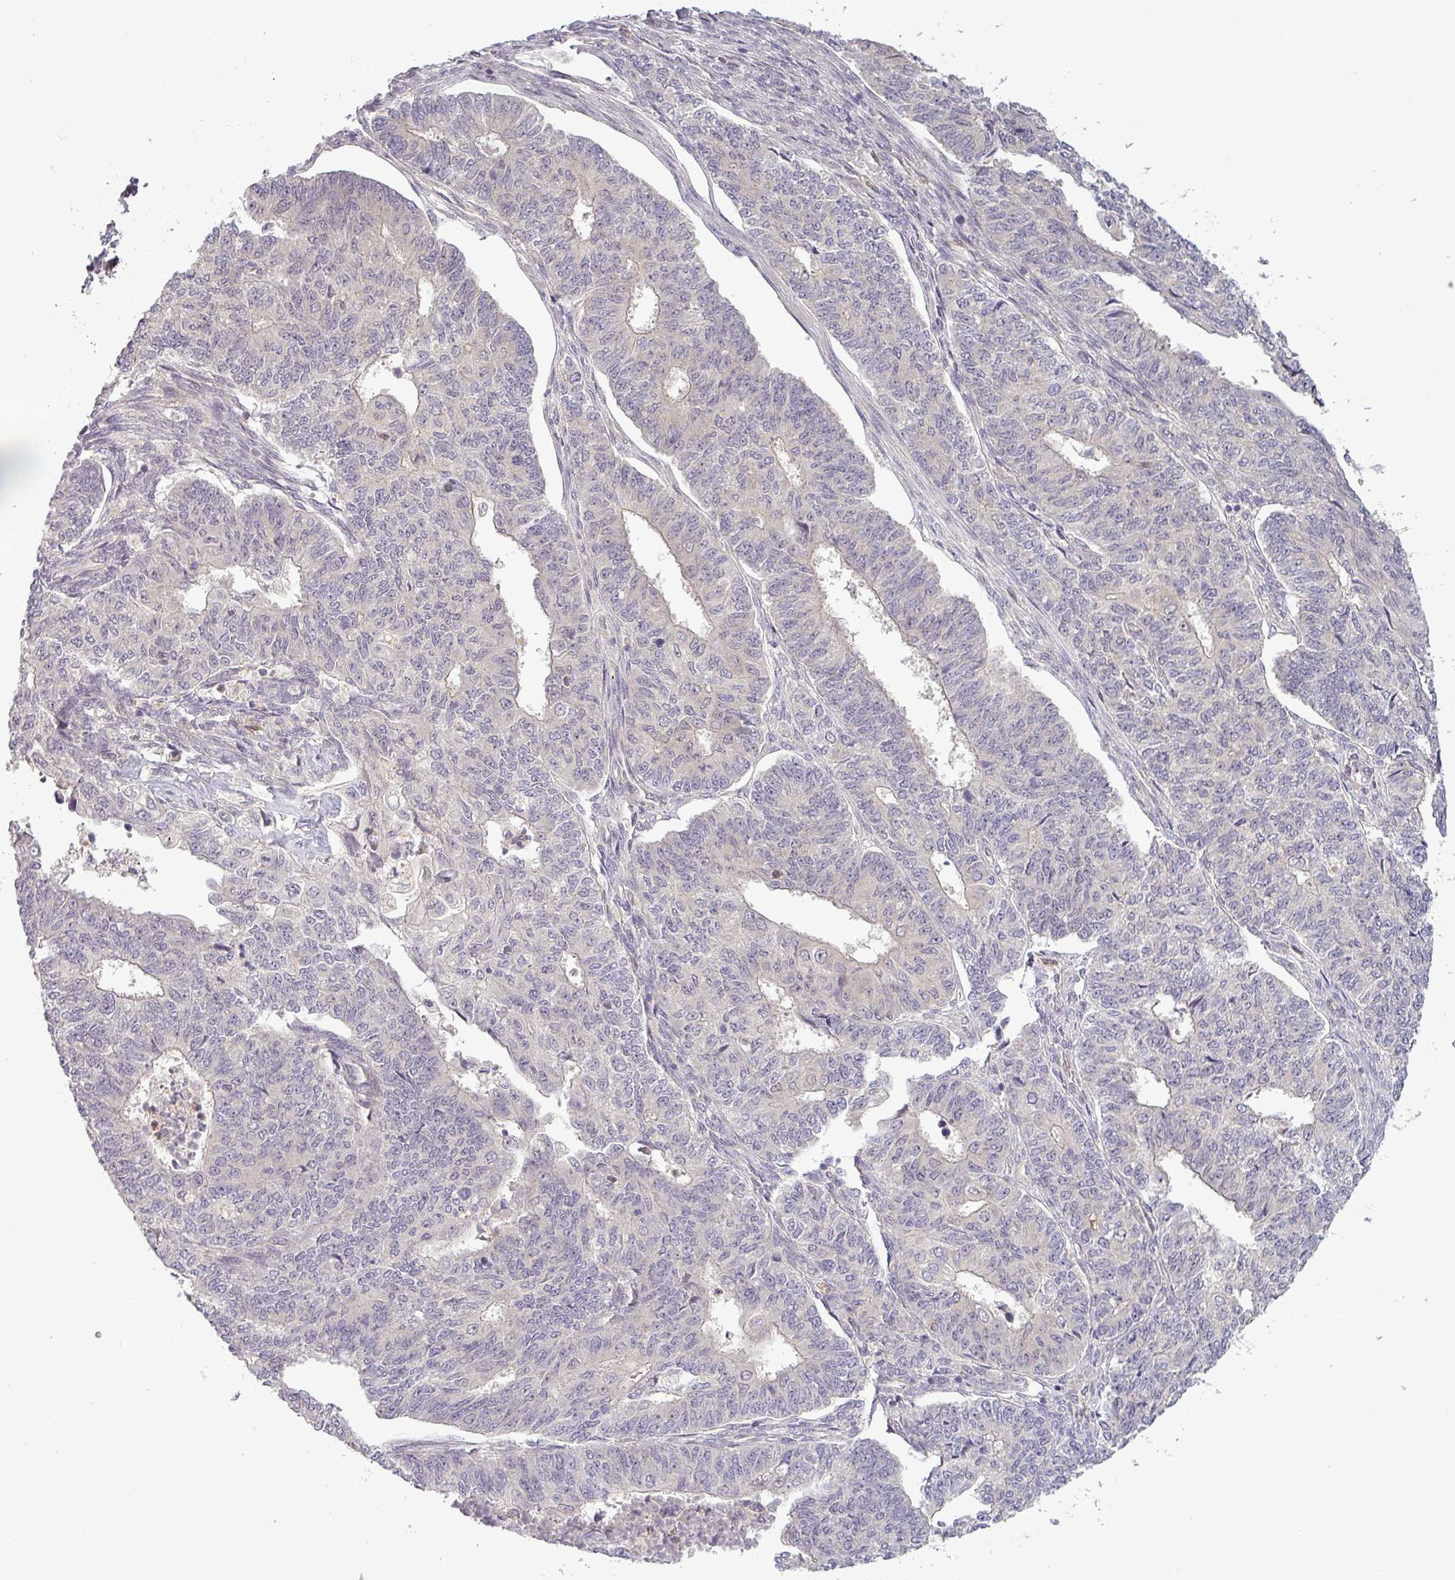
{"staining": {"intensity": "negative", "quantity": "none", "location": "none"}, "tissue": "endometrial cancer", "cell_type": "Tumor cells", "image_type": "cancer", "snomed": [{"axis": "morphology", "description": "Adenocarcinoma, NOS"}, {"axis": "topography", "description": "Endometrium"}], "caption": "This is an immunohistochemistry photomicrograph of human endometrial cancer. There is no positivity in tumor cells.", "gene": "NIN", "patient": {"sex": "female", "age": 32}}